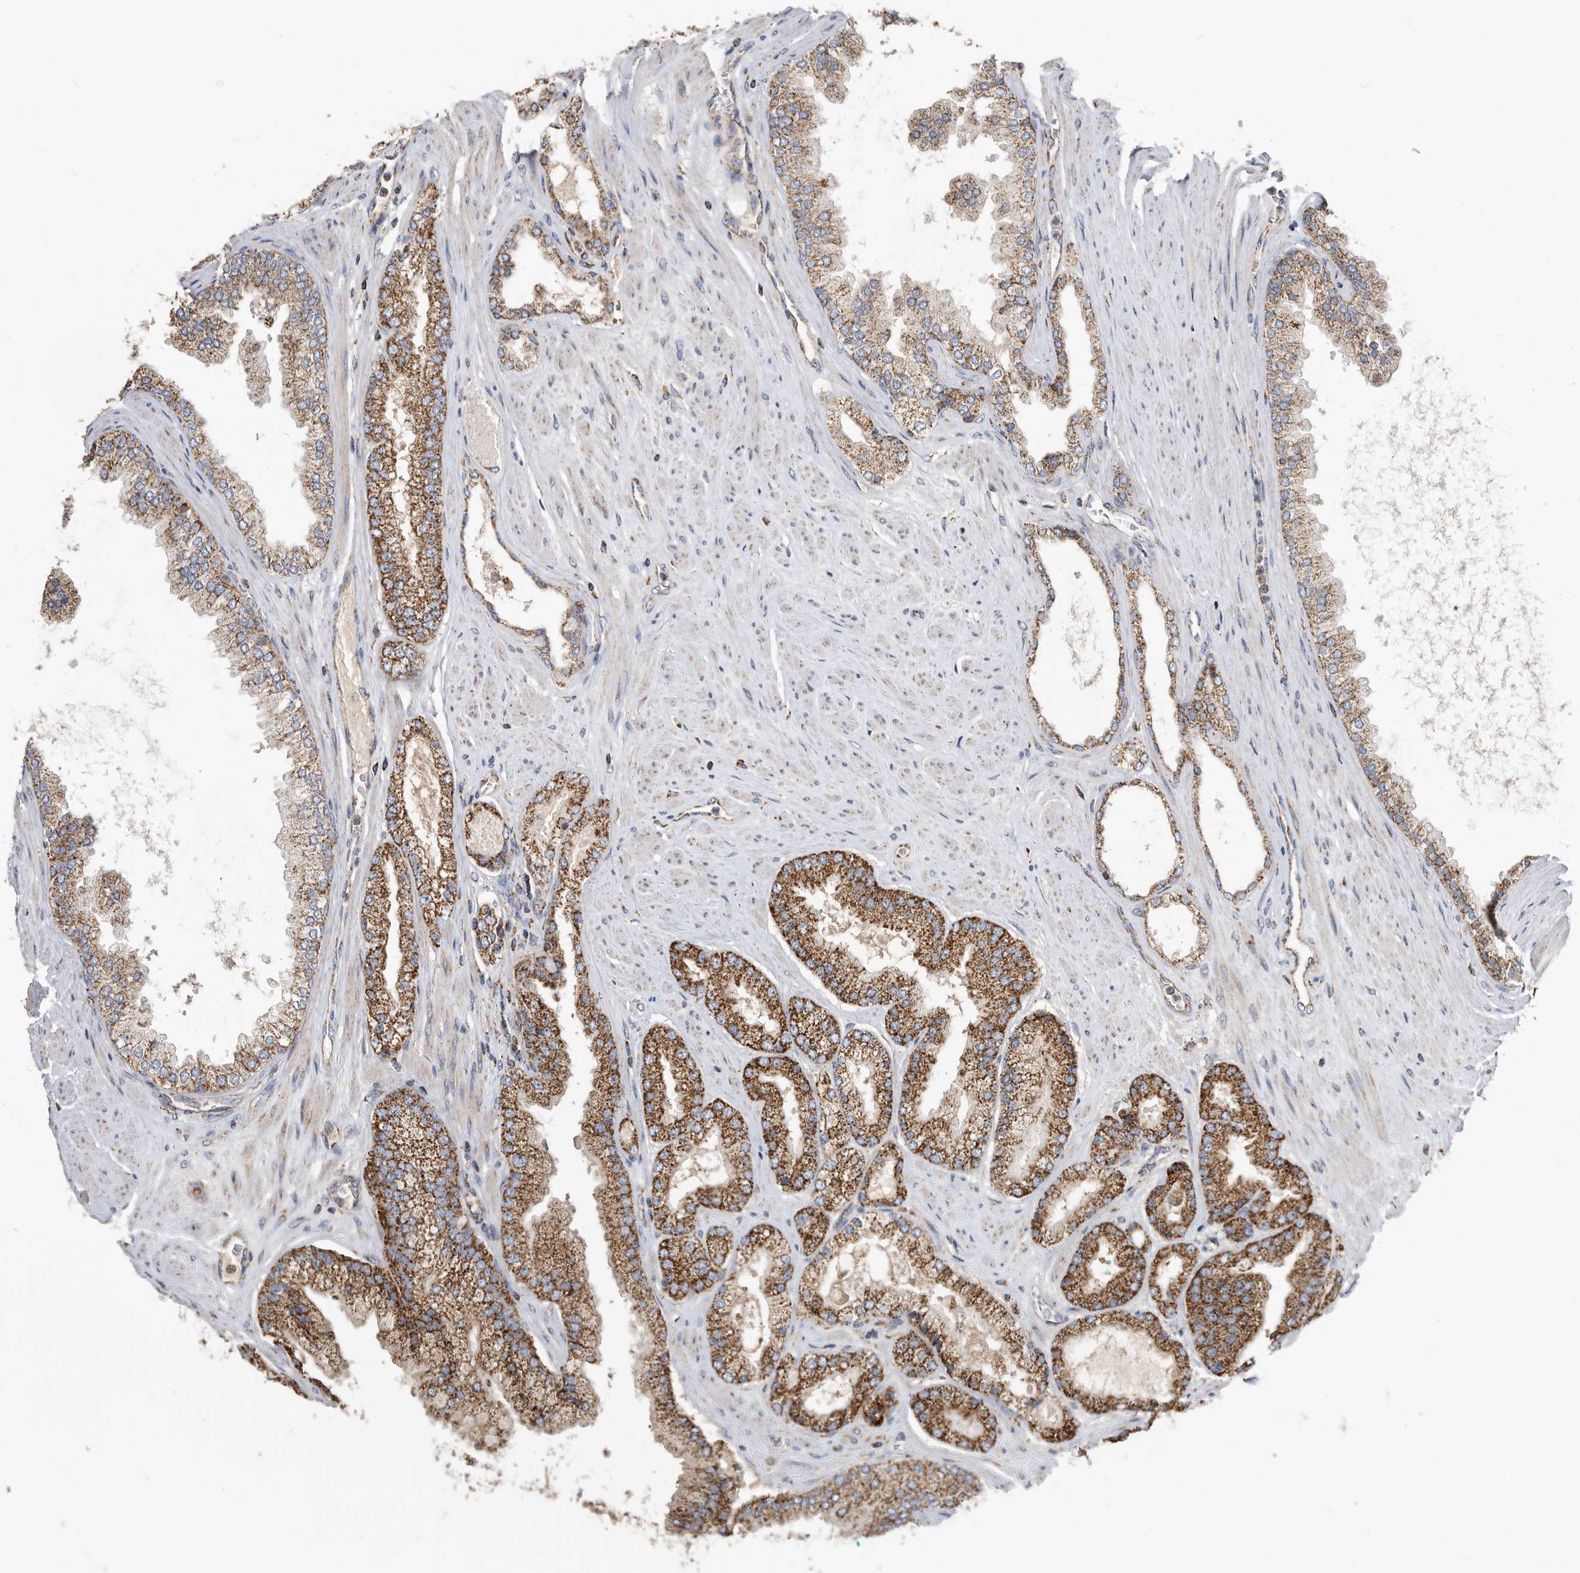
{"staining": {"intensity": "strong", "quantity": ">75%", "location": "cytoplasmic/membranous"}, "tissue": "prostate cancer", "cell_type": "Tumor cells", "image_type": "cancer", "snomed": [{"axis": "morphology", "description": "Adenocarcinoma, High grade"}, {"axis": "topography", "description": "Prostate"}], "caption": "Adenocarcinoma (high-grade) (prostate) stained for a protein (brown) displays strong cytoplasmic/membranous positive positivity in about >75% of tumor cells.", "gene": "WFDC1", "patient": {"sex": "male", "age": 58}}